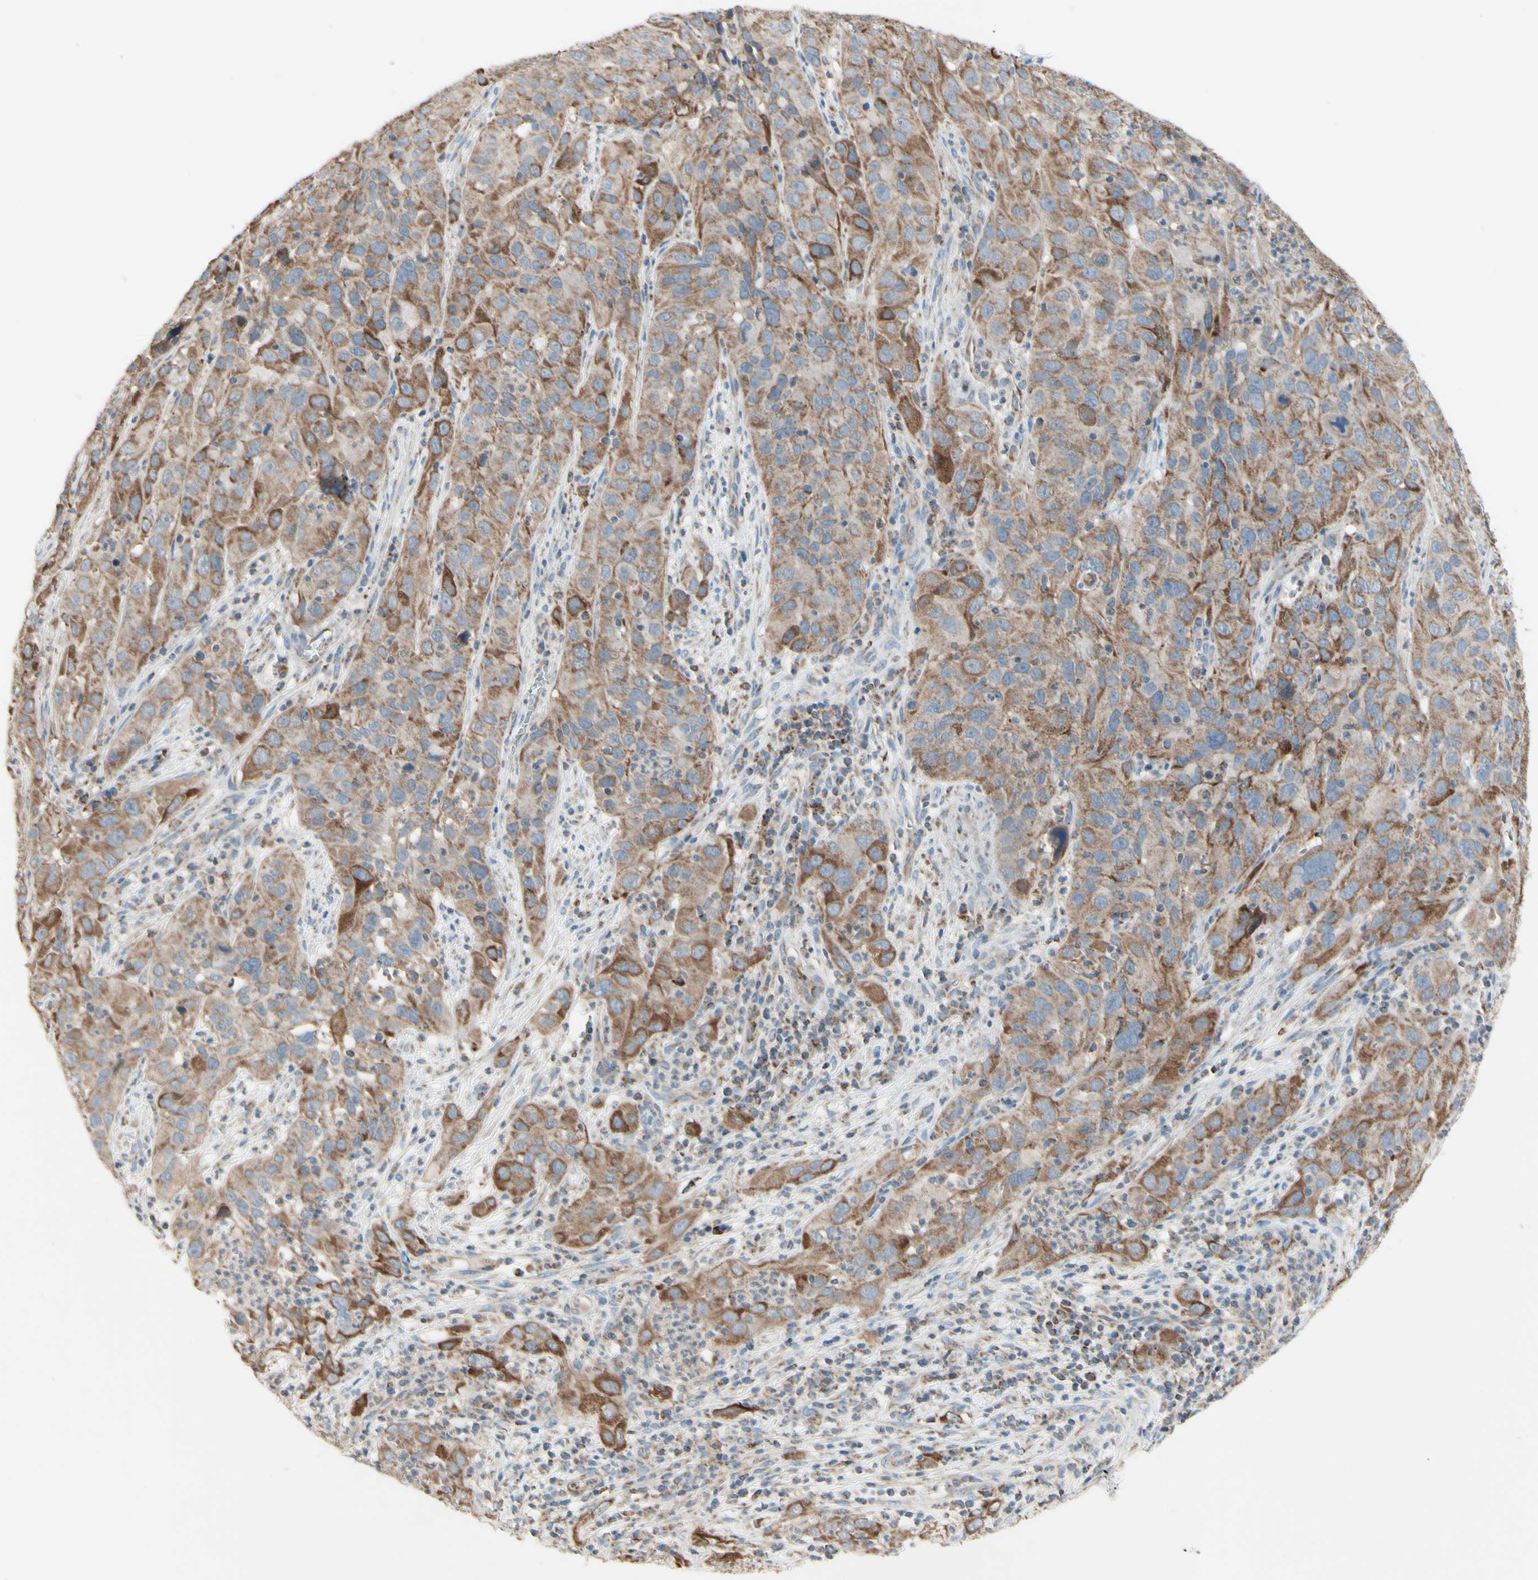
{"staining": {"intensity": "moderate", "quantity": ">75%", "location": "cytoplasmic/membranous"}, "tissue": "cervical cancer", "cell_type": "Tumor cells", "image_type": "cancer", "snomed": [{"axis": "morphology", "description": "Squamous cell carcinoma, NOS"}, {"axis": "topography", "description": "Cervix"}], "caption": "The immunohistochemical stain highlights moderate cytoplasmic/membranous positivity in tumor cells of cervical squamous cell carcinoma tissue. The staining is performed using DAB (3,3'-diaminobenzidine) brown chromogen to label protein expression. The nuclei are counter-stained blue using hematoxylin.", "gene": "ARMC10", "patient": {"sex": "female", "age": 32}}